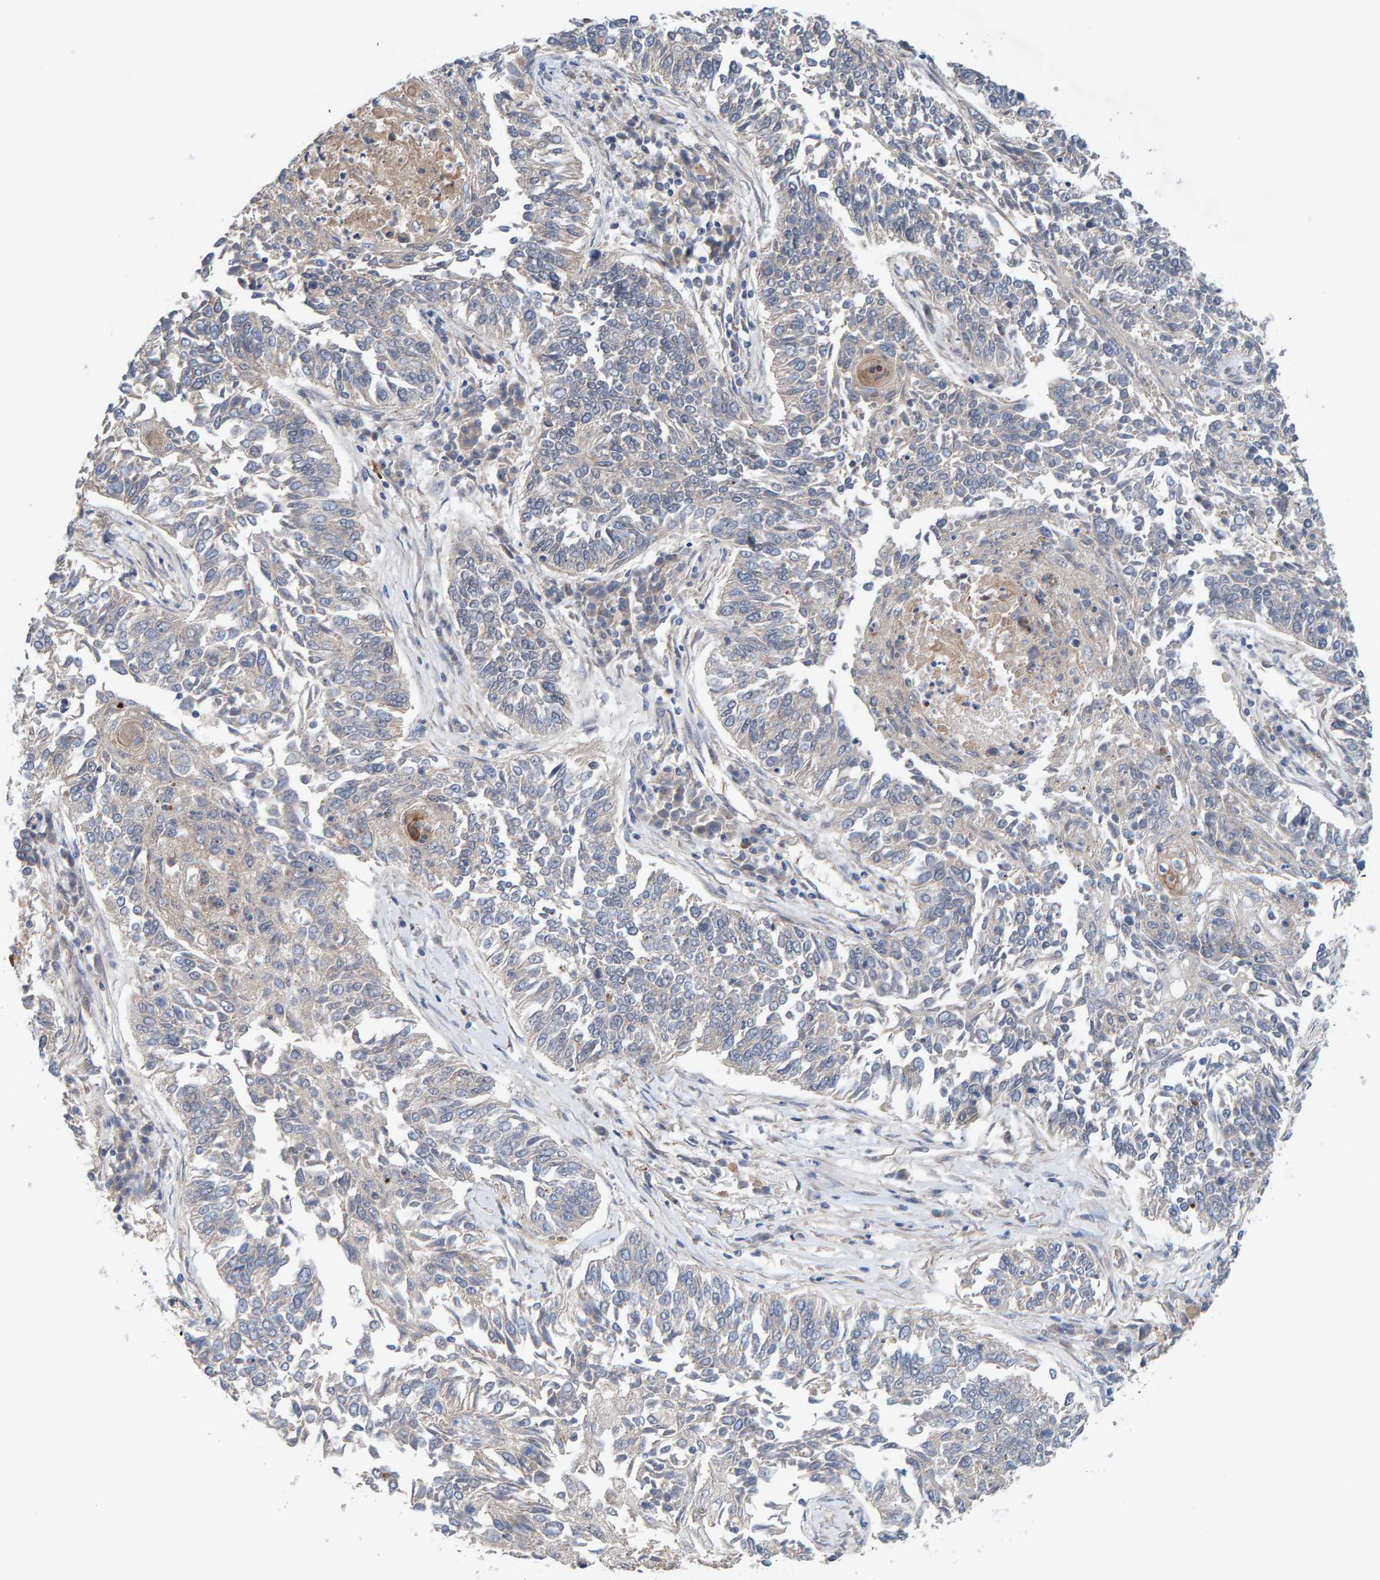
{"staining": {"intensity": "negative", "quantity": "none", "location": "none"}, "tissue": "lung cancer", "cell_type": "Tumor cells", "image_type": "cancer", "snomed": [{"axis": "morphology", "description": "Normal tissue, NOS"}, {"axis": "morphology", "description": "Squamous cell carcinoma, NOS"}, {"axis": "topography", "description": "Cartilage tissue"}, {"axis": "topography", "description": "Bronchus"}, {"axis": "topography", "description": "Lung"}], "caption": "An image of lung cancer (squamous cell carcinoma) stained for a protein demonstrates no brown staining in tumor cells. (DAB (3,3'-diaminobenzidine) immunohistochemistry, high magnification).", "gene": "LRSAM1", "patient": {"sex": "female", "age": 49}}